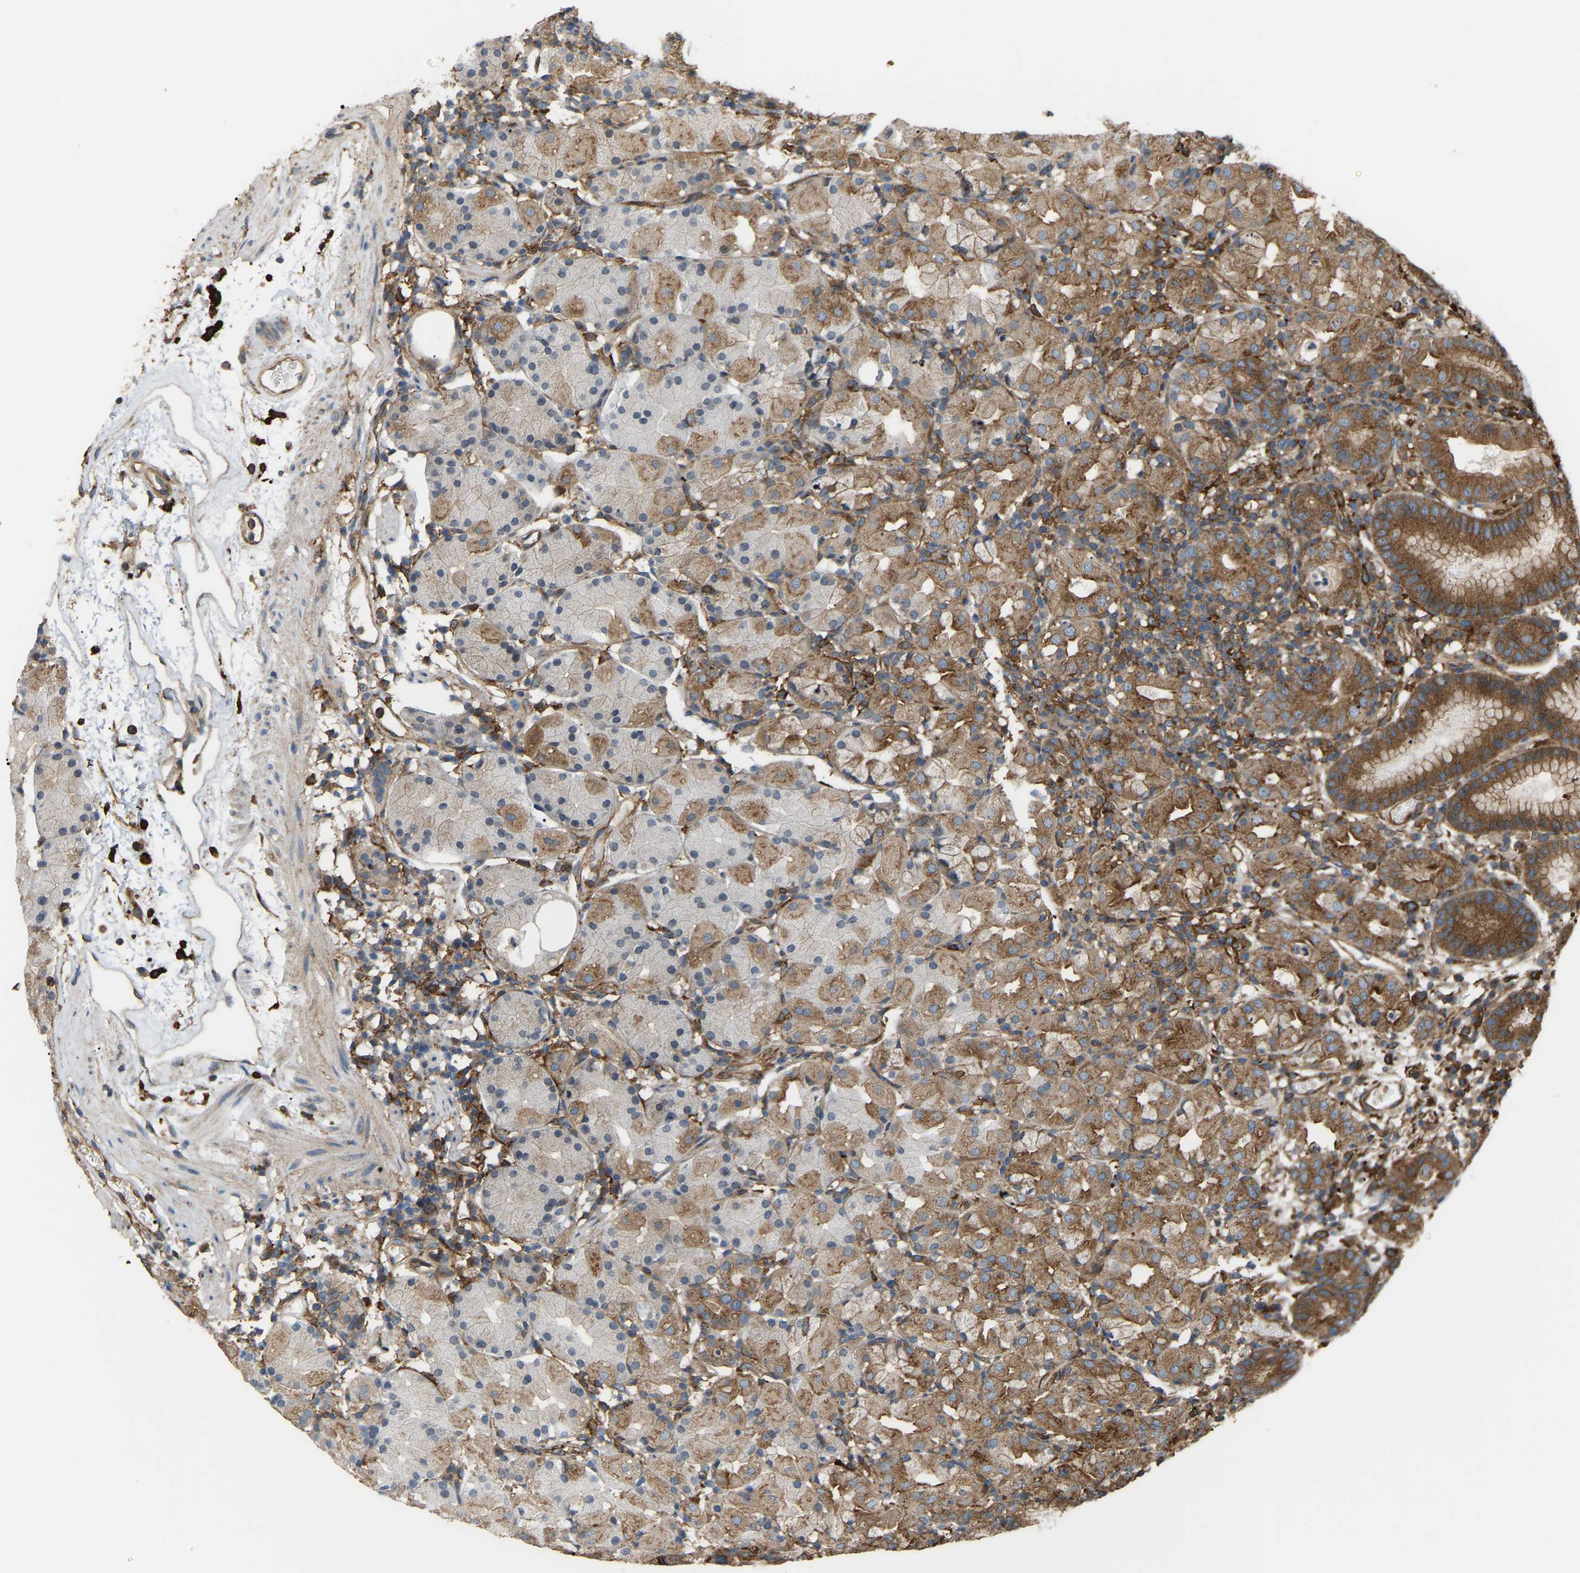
{"staining": {"intensity": "moderate", "quantity": ">75%", "location": "cytoplasmic/membranous"}, "tissue": "stomach", "cell_type": "Glandular cells", "image_type": "normal", "snomed": [{"axis": "morphology", "description": "Normal tissue, NOS"}, {"axis": "topography", "description": "Stomach"}, {"axis": "topography", "description": "Stomach, lower"}], "caption": "Moderate cytoplasmic/membranous expression for a protein is seen in about >75% of glandular cells of benign stomach using IHC.", "gene": "PICALM", "patient": {"sex": "female", "age": 75}}